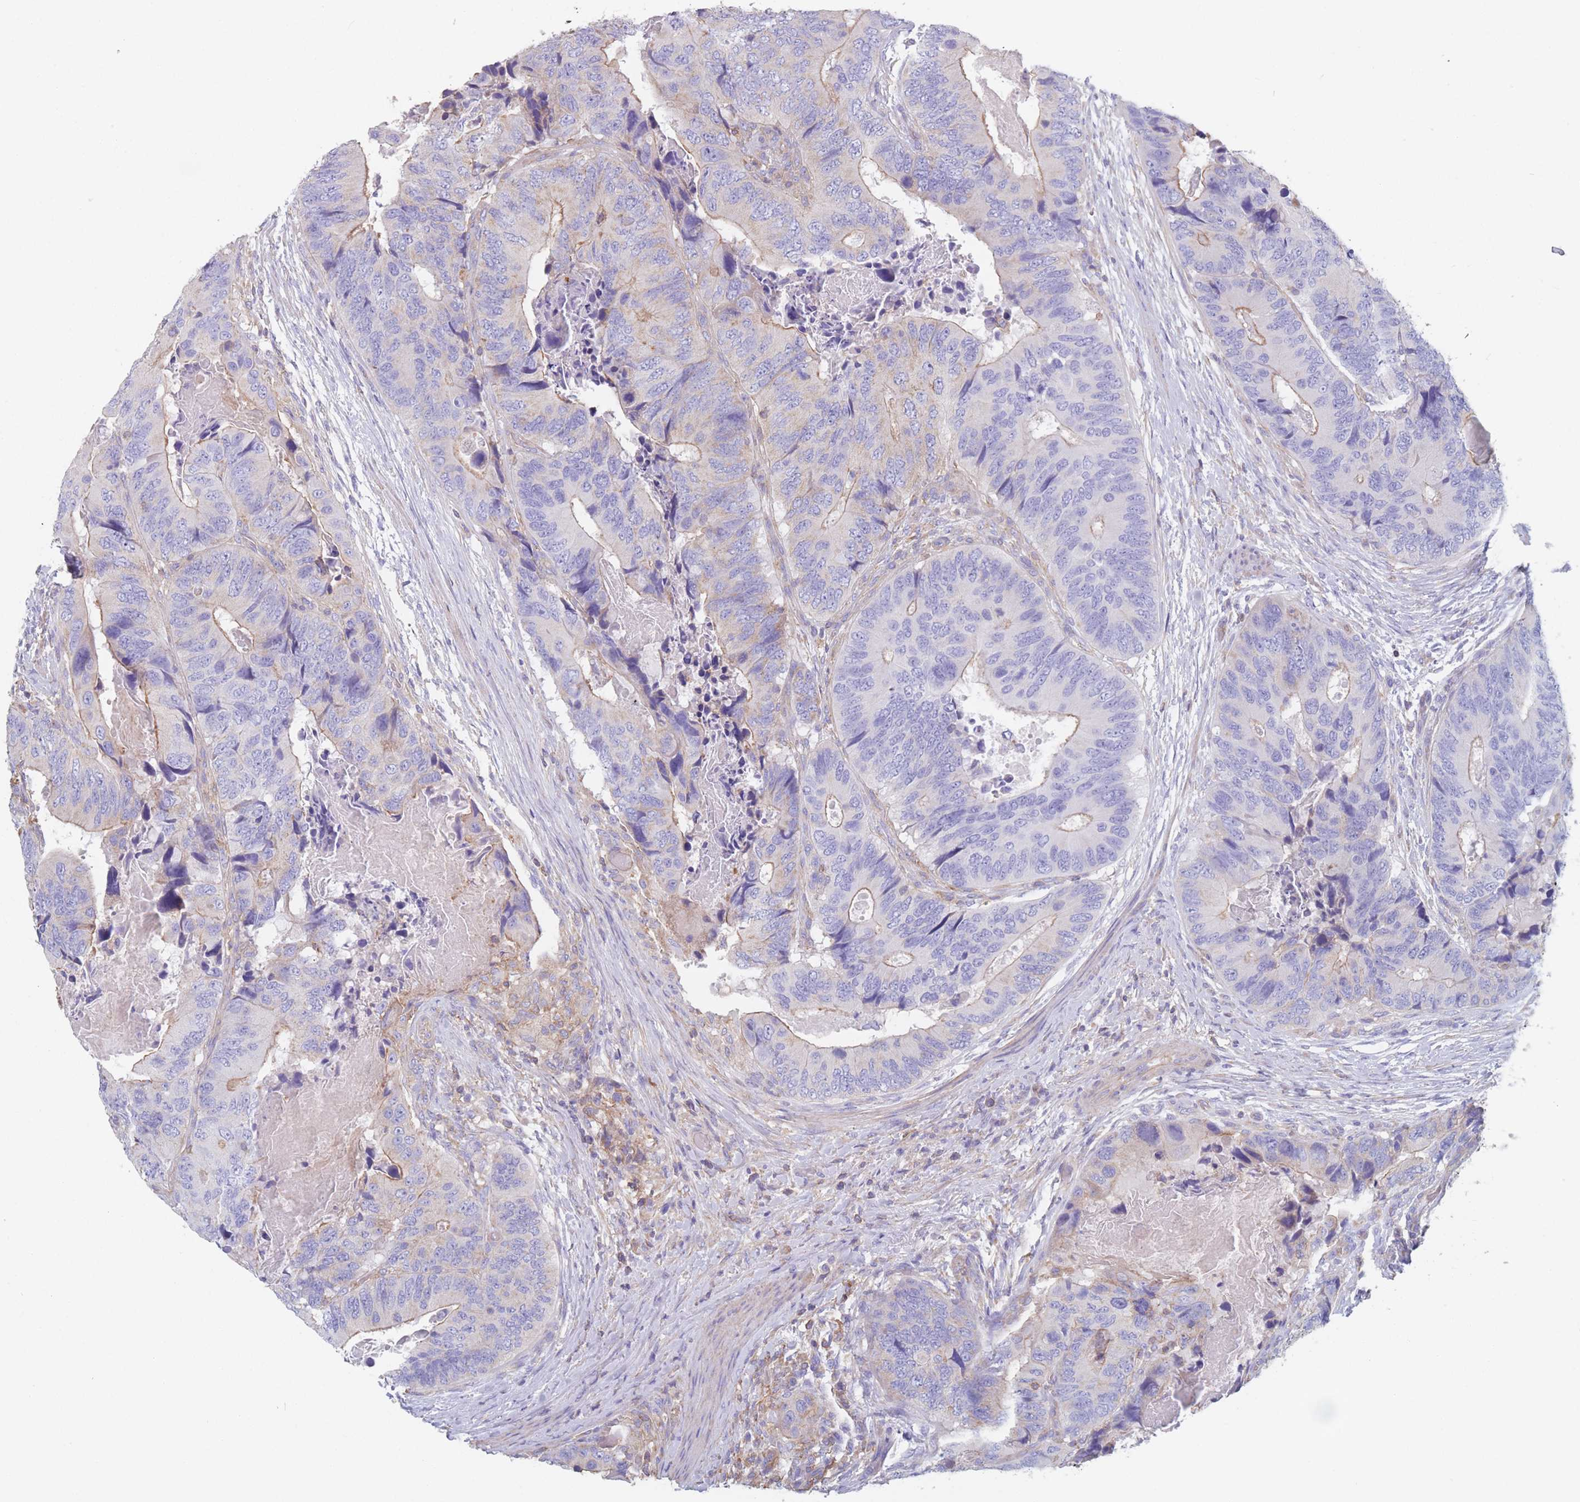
{"staining": {"intensity": "weak", "quantity": "25%-75%", "location": "cytoplasmic/membranous"}, "tissue": "colorectal cancer", "cell_type": "Tumor cells", "image_type": "cancer", "snomed": [{"axis": "morphology", "description": "Adenocarcinoma, NOS"}, {"axis": "topography", "description": "Colon"}], "caption": "IHC photomicrograph of neoplastic tissue: human colorectal cancer stained using immunohistochemistry shows low levels of weak protein expression localized specifically in the cytoplasmic/membranous of tumor cells, appearing as a cytoplasmic/membranous brown color.", "gene": "ADH1A", "patient": {"sex": "male", "age": 84}}